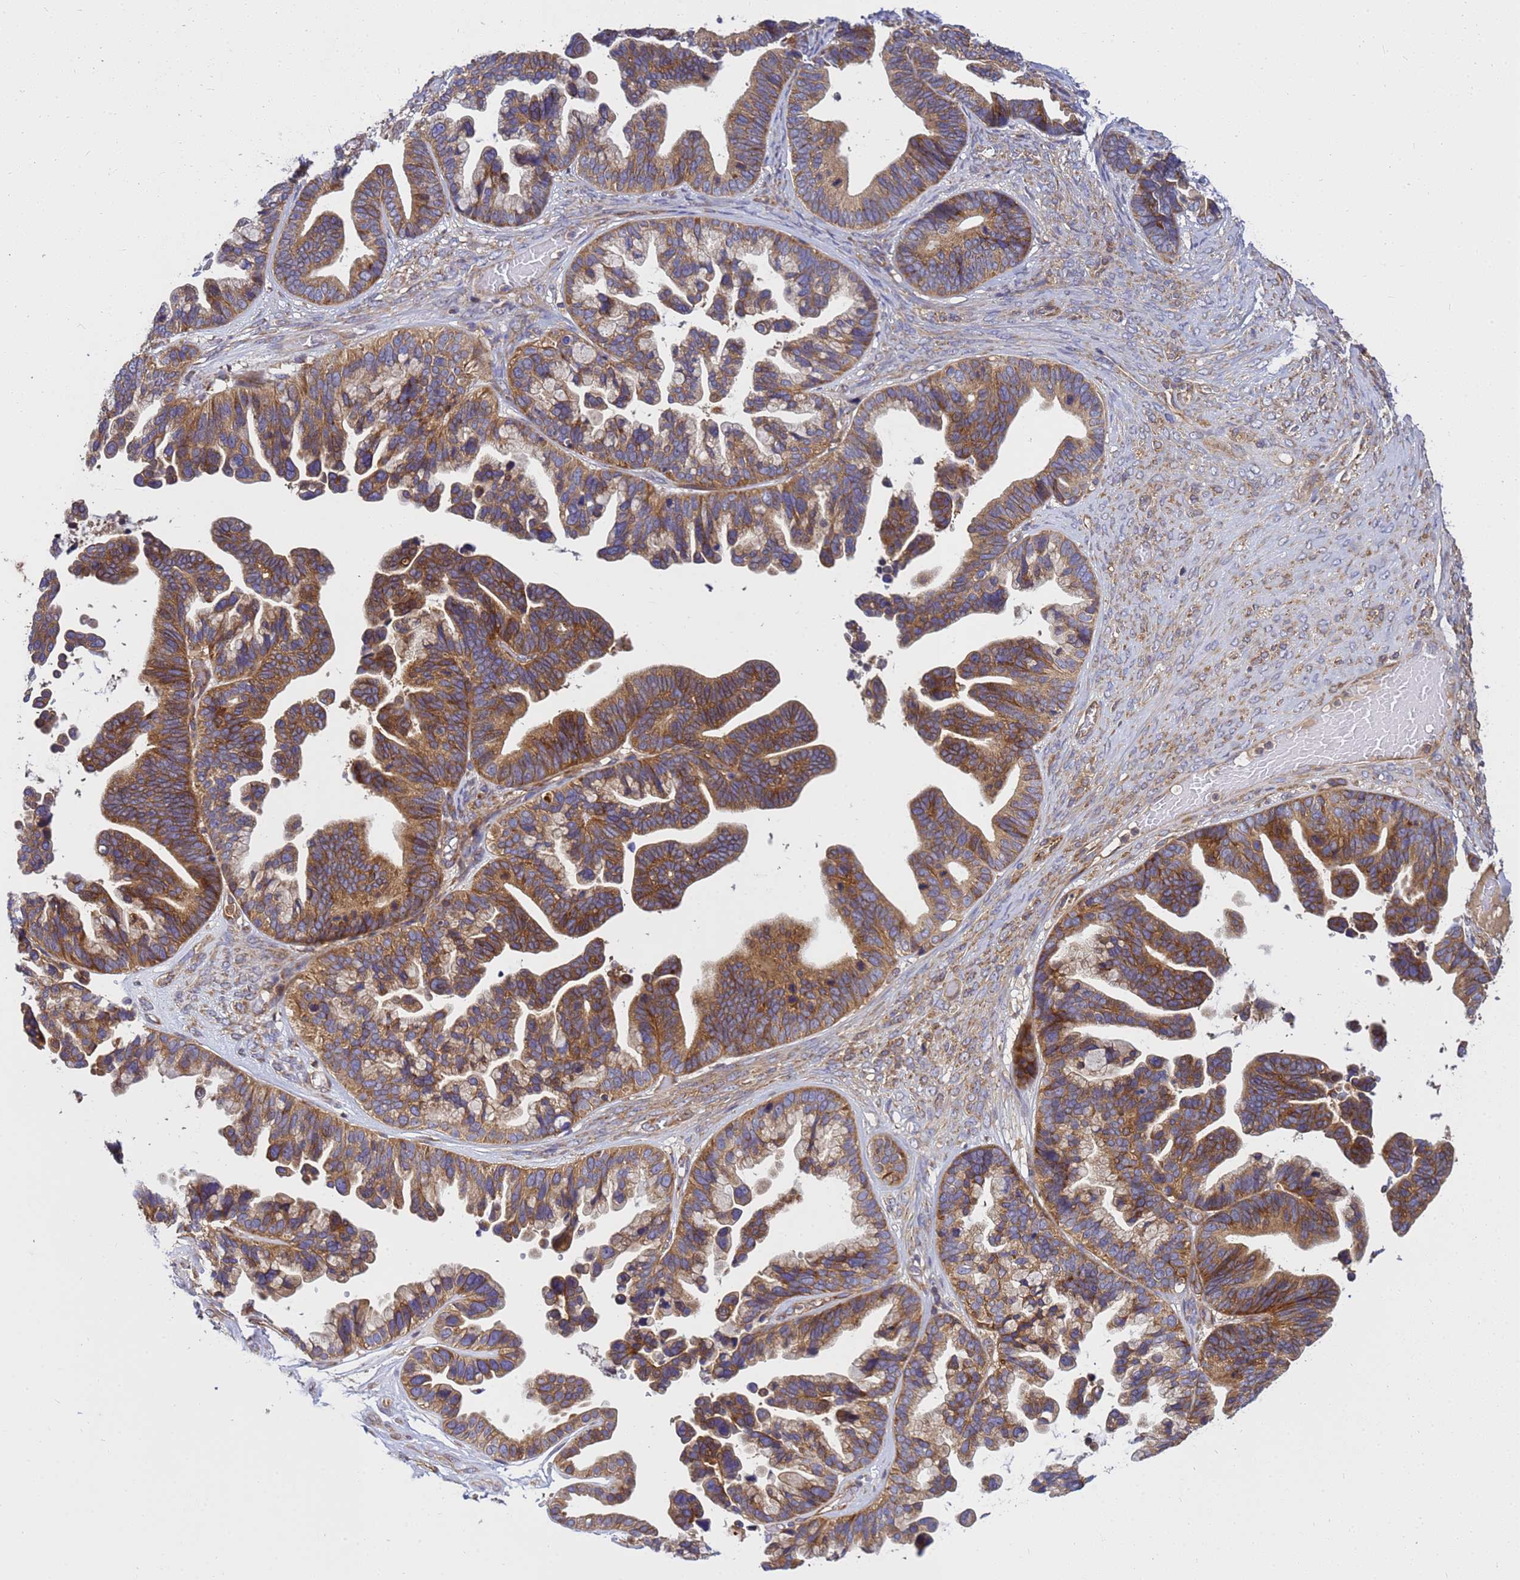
{"staining": {"intensity": "moderate", "quantity": ">75%", "location": "cytoplasmic/membranous"}, "tissue": "ovarian cancer", "cell_type": "Tumor cells", "image_type": "cancer", "snomed": [{"axis": "morphology", "description": "Cystadenocarcinoma, serous, NOS"}, {"axis": "topography", "description": "Ovary"}], "caption": "The histopathology image demonstrates immunohistochemical staining of ovarian serous cystadenocarcinoma. There is moderate cytoplasmic/membranous expression is identified in about >75% of tumor cells.", "gene": "BECN1", "patient": {"sex": "female", "age": 56}}